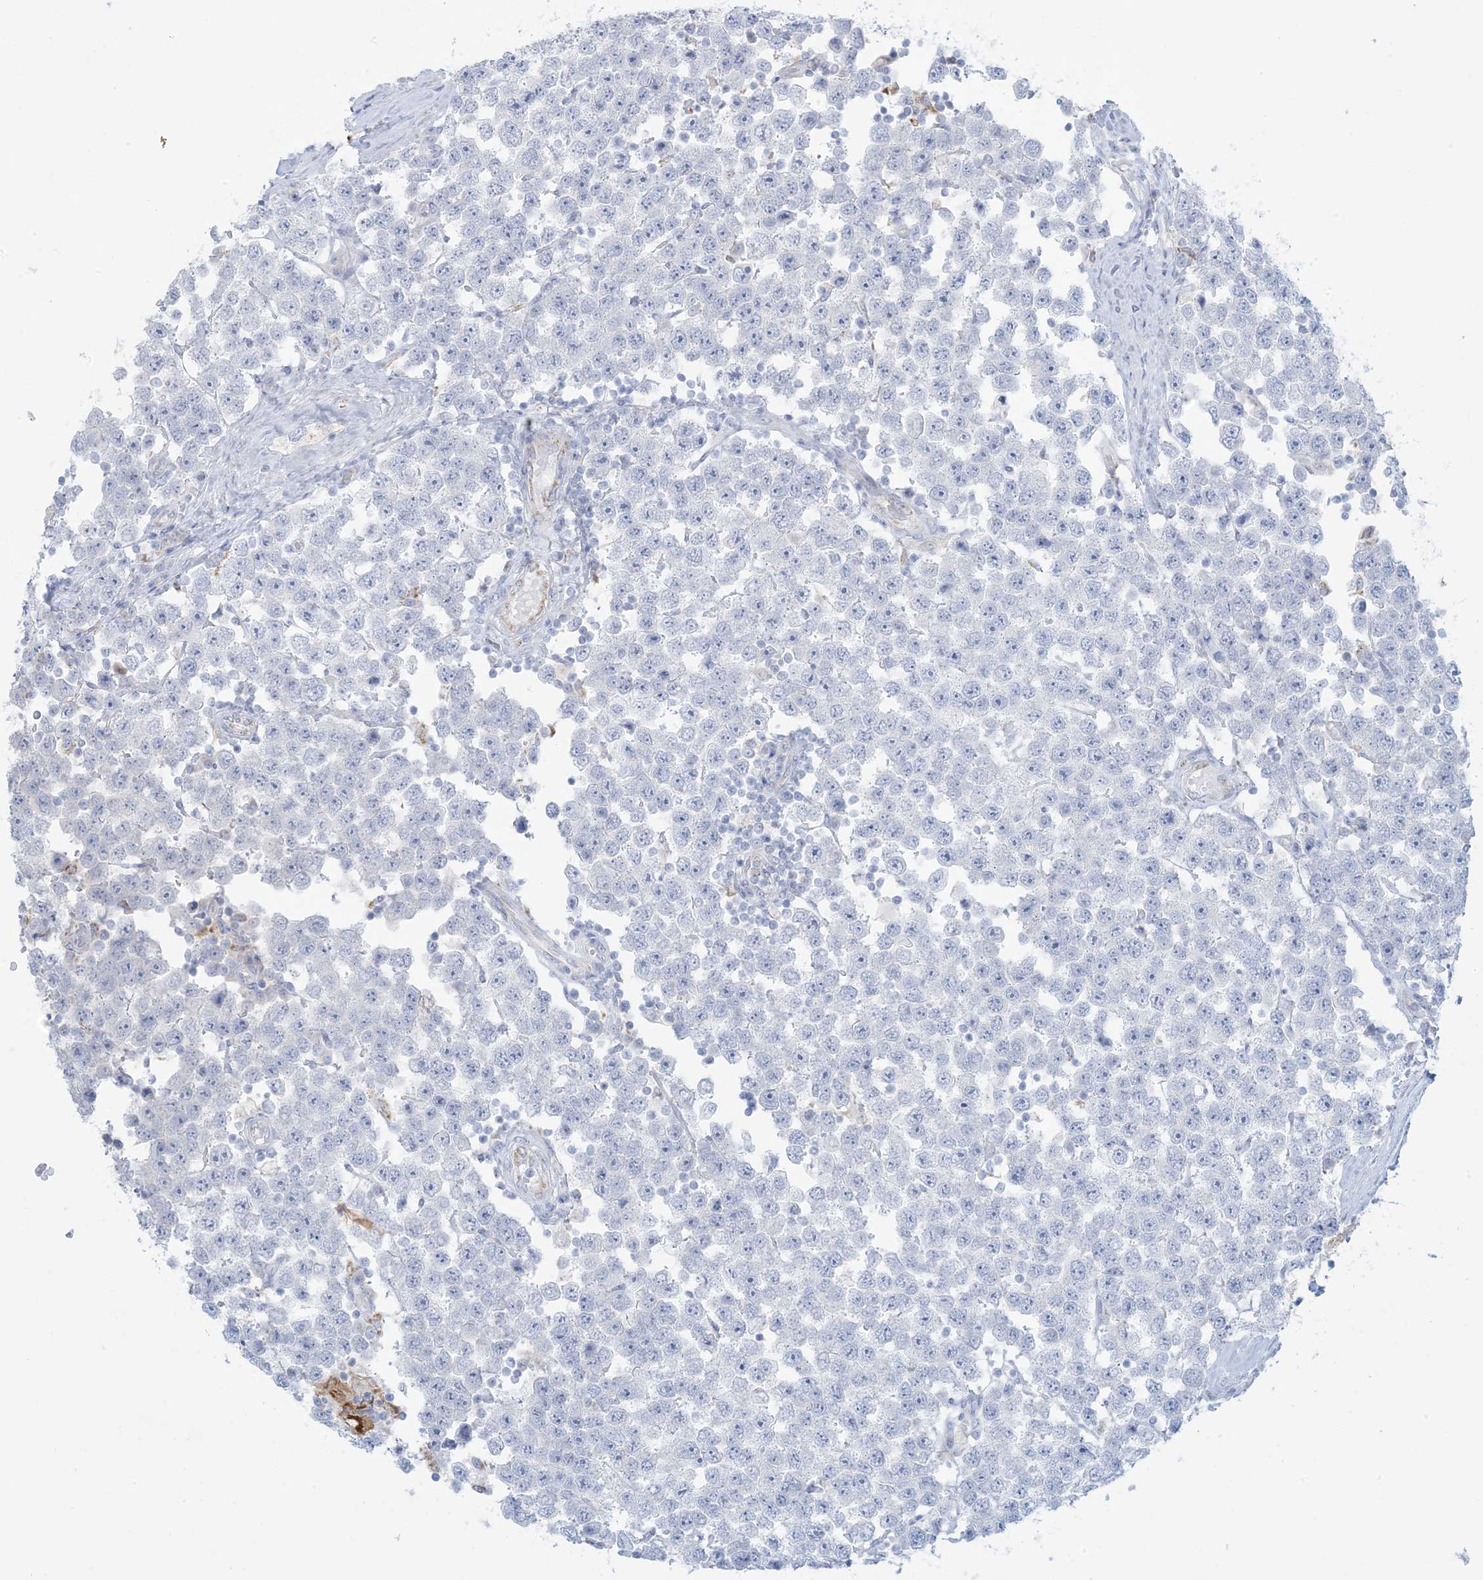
{"staining": {"intensity": "negative", "quantity": "none", "location": "none"}, "tissue": "testis cancer", "cell_type": "Tumor cells", "image_type": "cancer", "snomed": [{"axis": "morphology", "description": "Seminoma, NOS"}, {"axis": "topography", "description": "Testis"}], "caption": "Micrograph shows no protein positivity in tumor cells of seminoma (testis) tissue.", "gene": "ZDHHC4", "patient": {"sex": "male", "age": 28}}